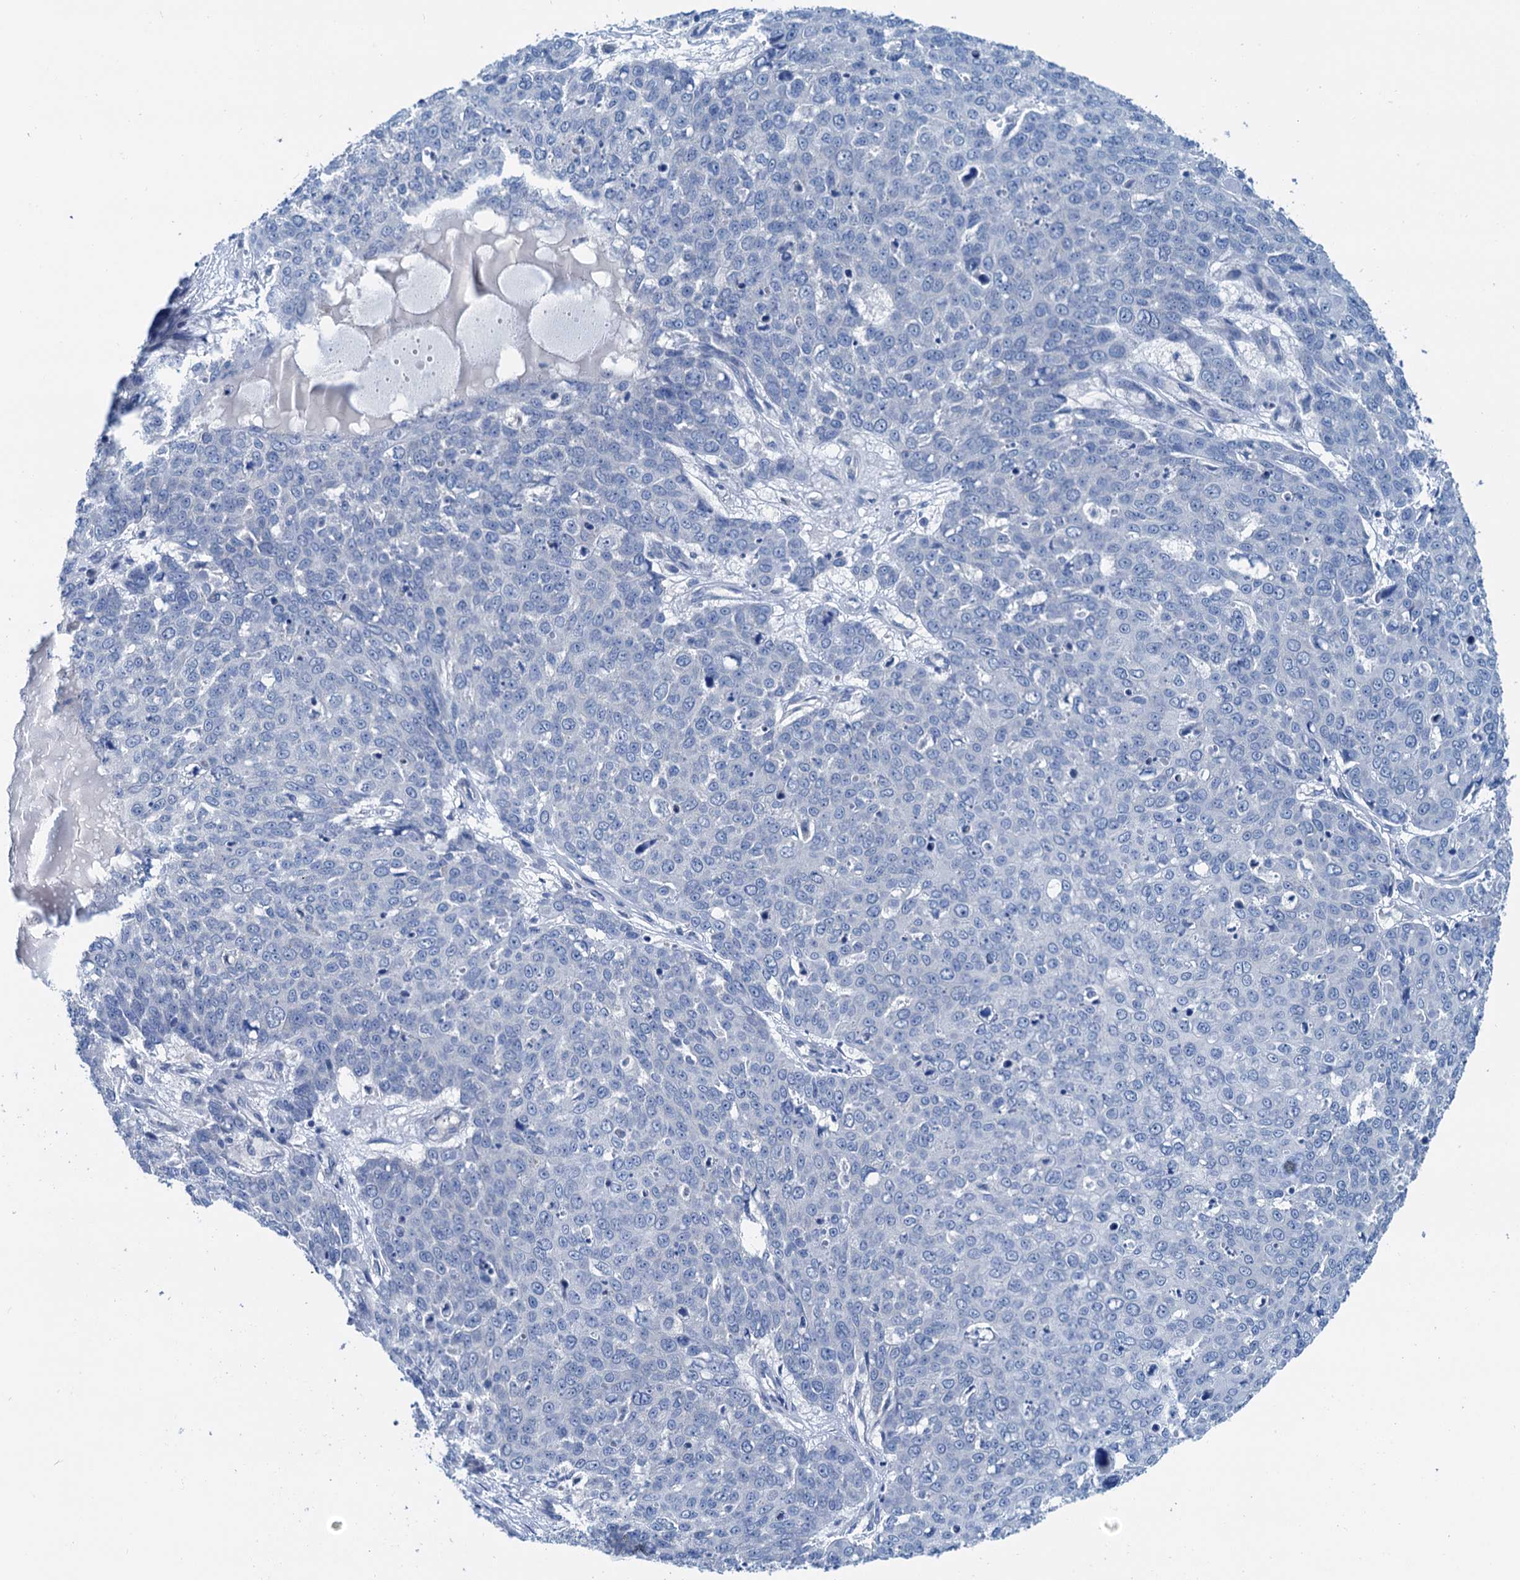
{"staining": {"intensity": "negative", "quantity": "none", "location": "none"}, "tissue": "skin cancer", "cell_type": "Tumor cells", "image_type": "cancer", "snomed": [{"axis": "morphology", "description": "Squamous cell carcinoma, NOS"}, {"axis": "topography", "description": "Skin"}], "caption": "High magnification brightfield microscopy of skin cancer (squamous cell carcinoma) stained with DAB (3,3'-diaminobenzidine) (brown) and counterstained with hematoxylin (blue): tumor cells show no significant positivity.", "gene": "ELAC1", "patient": {"sex": "male", "age": 71}}